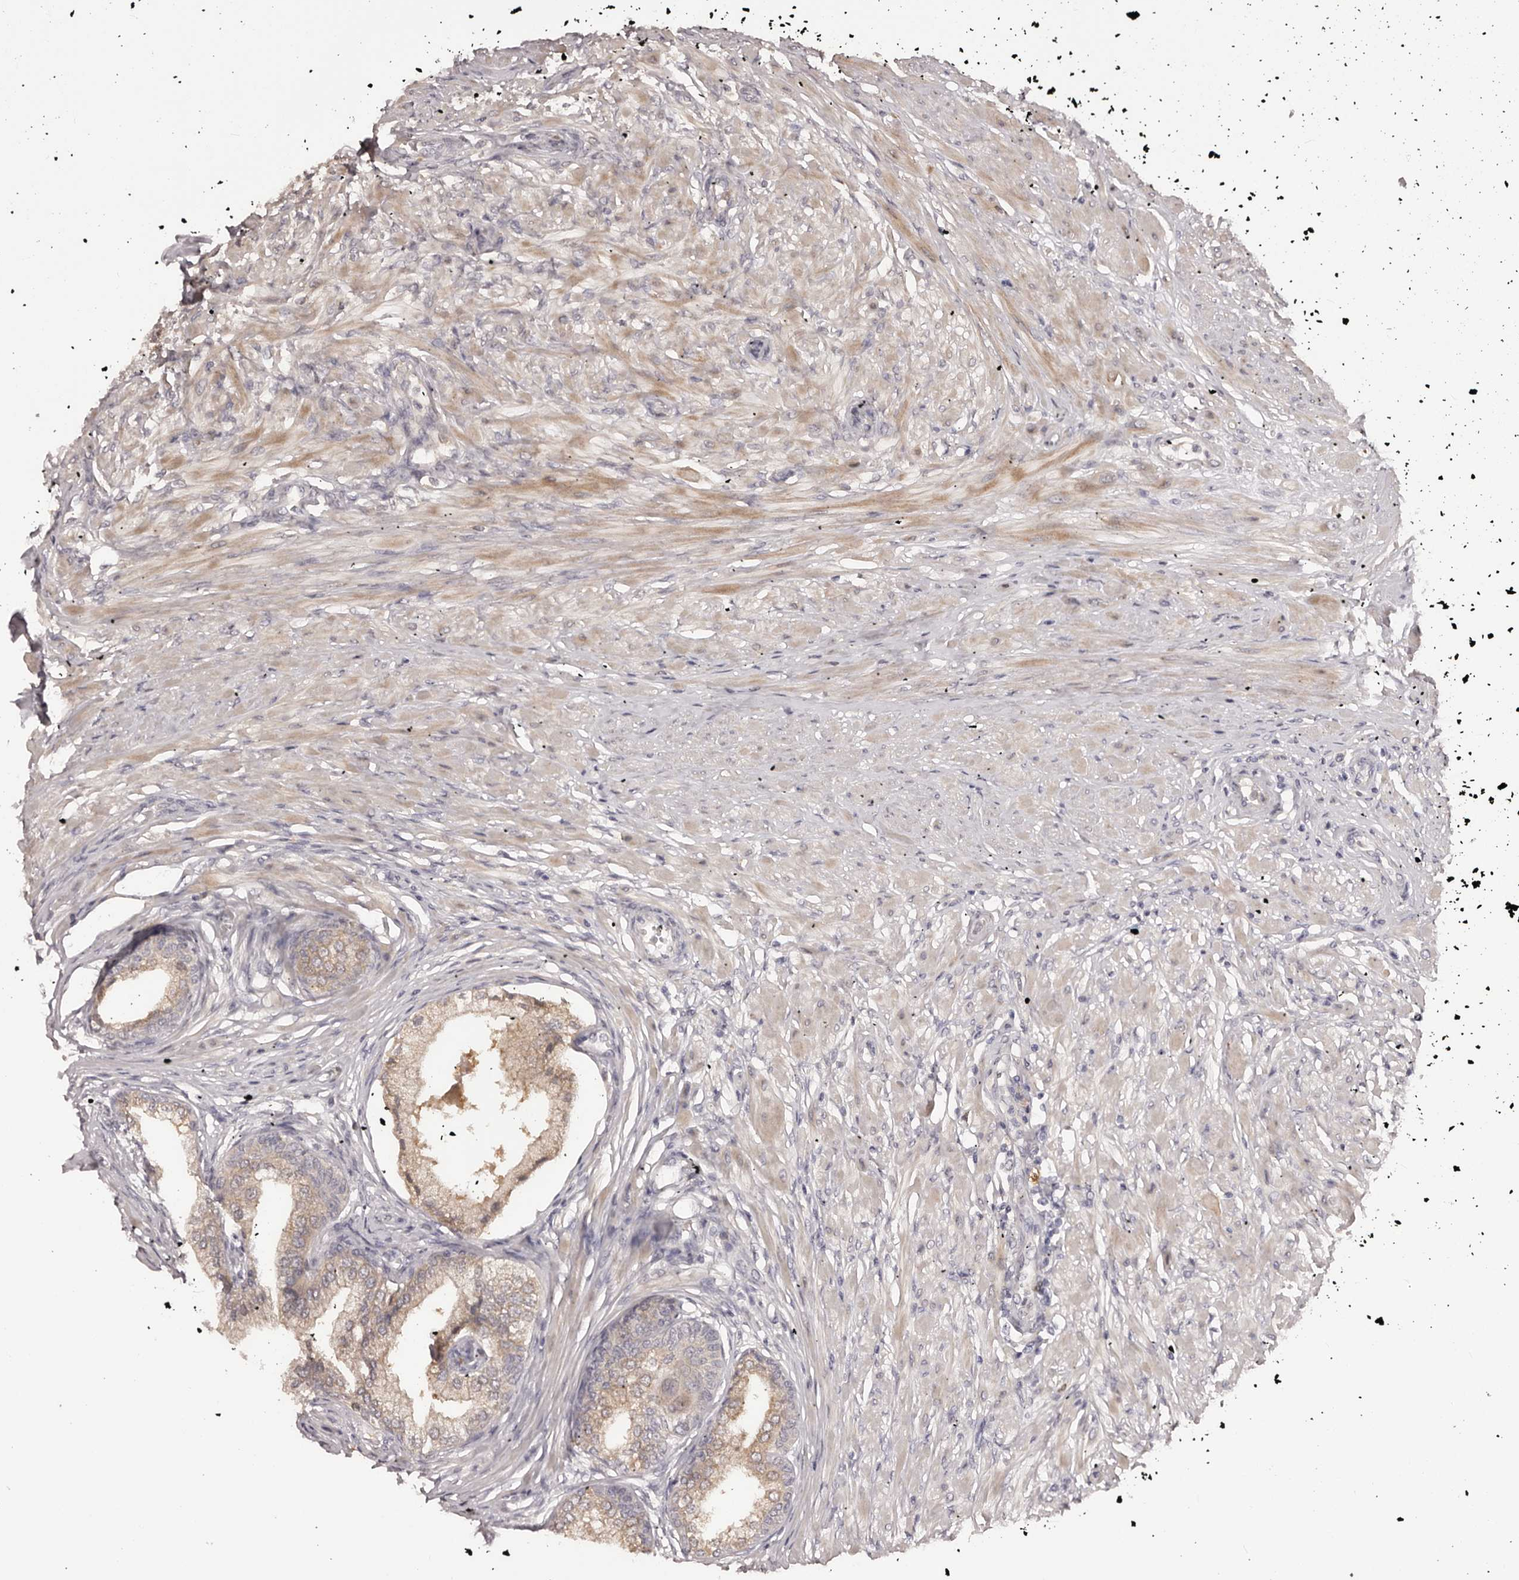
{"staining": {"intensity": "weak", "quantity": ">75%", "location": "cytoplasmic/membranous"}, "tissue": "prostate", "cell_type": "Glandular cells", "image_type": "normal", "snomed": [{"axis": "morphology", "description": "Normal tissue, NOS"}, {"axis": "morphology", "description": "Urothelial carcinoma, Low grade"}, {"axis": "topography", "description": "Urinary bladder"}, {"axis": "topography", "description": "Prostate"}], "caption": "Protein staining by IHC displays weak cytoplasmic/membranous staining in approximately >75% of glandular cells in unremarkable prostate.", "gene": "KCNJ8", "patient": {"sex": "male", "age": 60}}